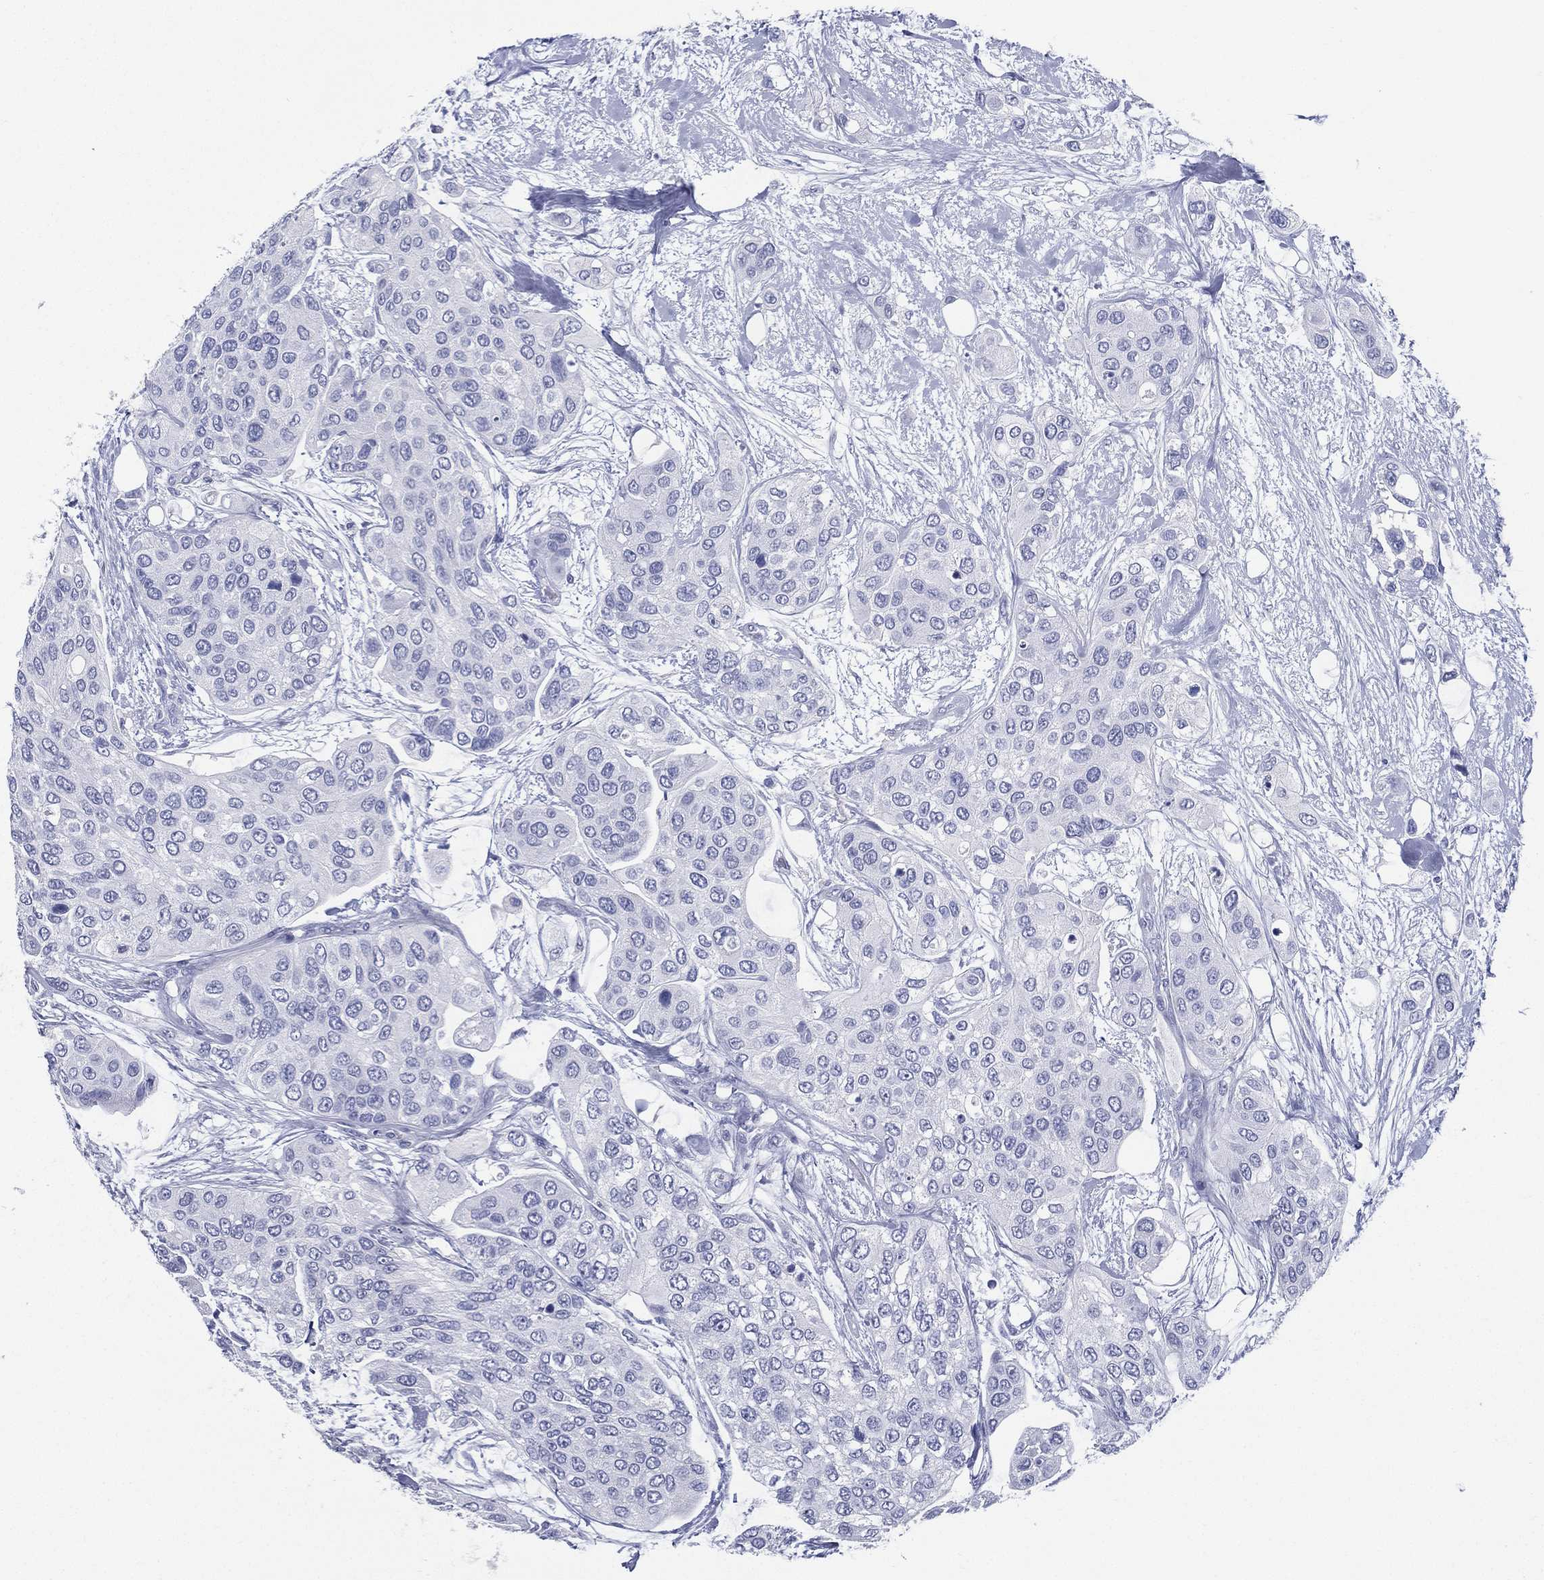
{"staining": {"intensity": "negative", "quantity": "none", "location": "none"}, "tissue": "urothelial cancer", "cell_type": "Tumor cells", "image_type": "cancer", "snomed": [{"axis": "morphology", "description": "Urothelial carcinoma, High grade"}, {"axis": "topography", "description": "Urinary bladder"}], "caption": "Tumor cells show no significant positivity in high-grade urothelial carcinoma.", "gene": "RSPH4A", "patient": {"sex": "male", "age": 77}}